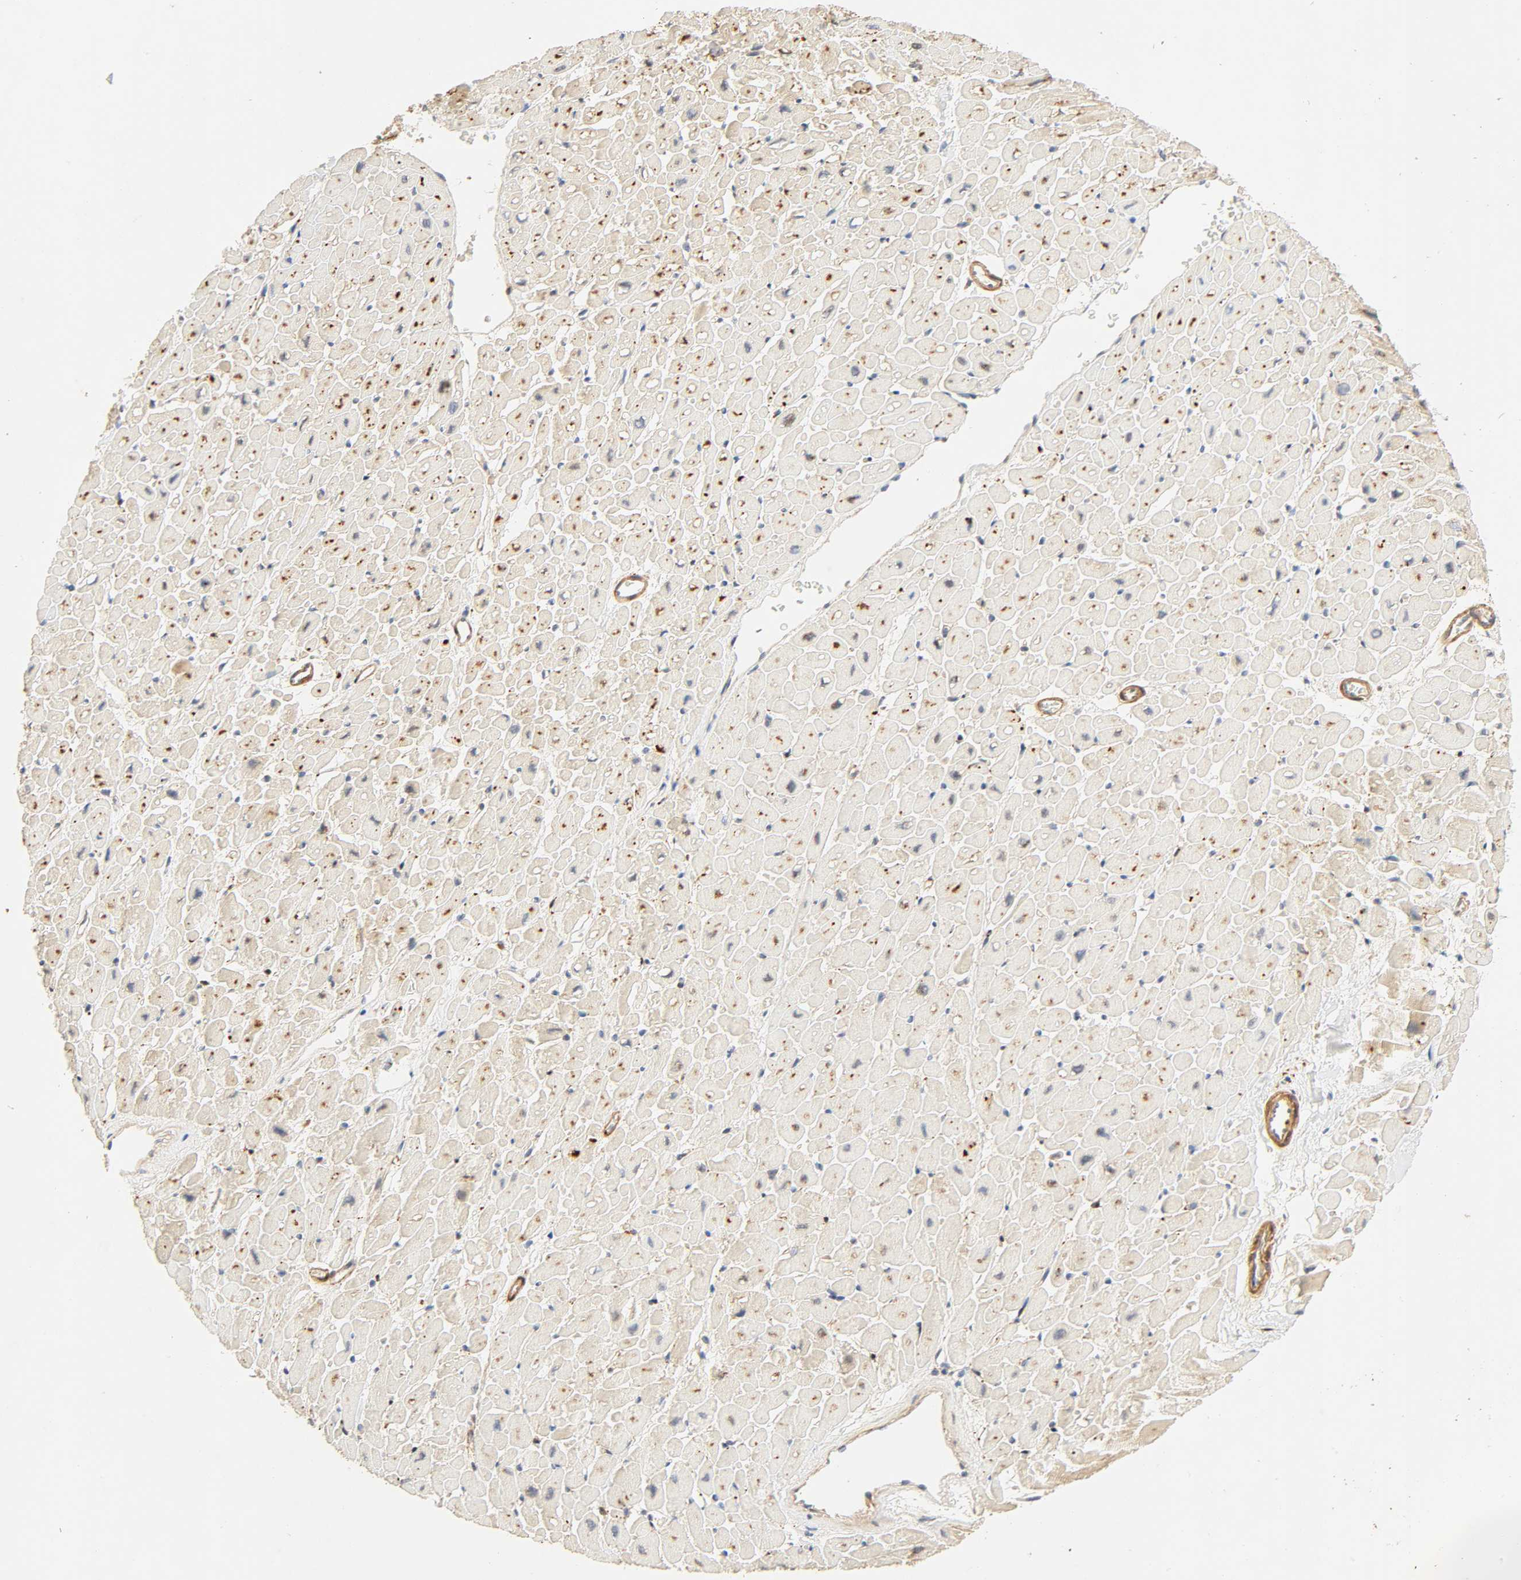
{"staining": {"intensity": "strong", "quantity": "25%-75%", "location": "cytoplasmic/membranous"}, "tissue": "heart muscle", "cell_type": "Cardiomyocytes", "image_type": "normal", "snomed": [{"axis": "morphology", "description": "Normal tissue, NOS"}, {"axis": "topography", "description": "Heart"}], "caption": "Immunohistochemical staining of benign human heart muscle demonstrates strong cytoplasmic/membranous protein staining in approximately 25%-75% of cardiomyocytes.", "gene": "MAPK6", "patient": {"sex": "male", "age": 45}}